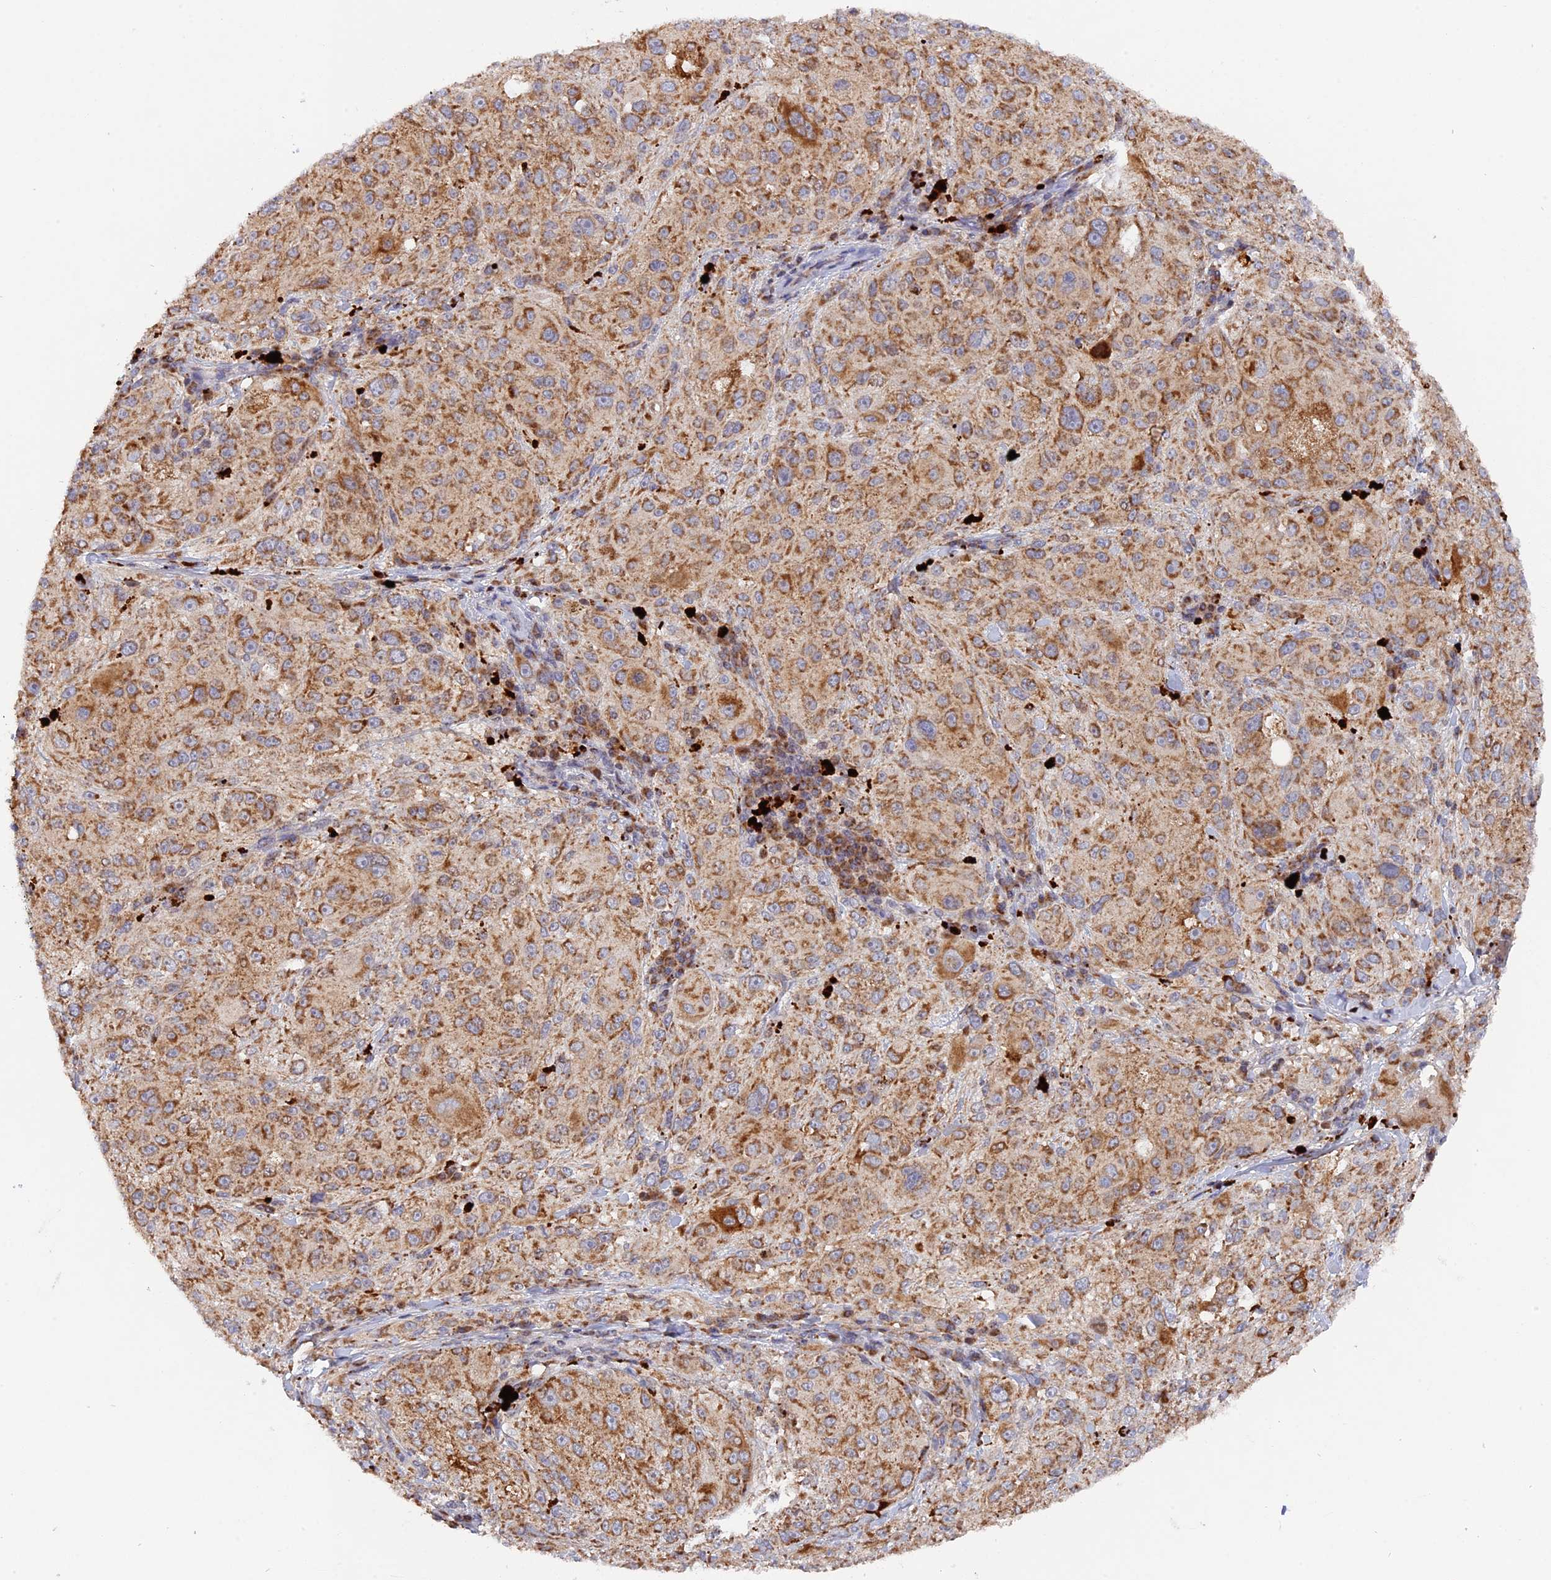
{"staining": {"intensity": "moderate", "quantity": ">75%", "location": "cytoplasmic/membranous"}, "tissue": "melanoma", "cell_type": "Tumor cells", "image_type": "cancer", "snomed": [{"axis": "morphology", "description": "Necrosis, NOS"}, {"axis": "morphology", "description": "Malignant melanoma, NOS"}, {"axis": "topography", "description": "Skin"}], "caption": "Approximately >75% of tumor cells in human malignant melanoma exhibit moderate cytoplasmic/membranous protein staining as visualized by brown immunohistochemical staining.", "gene": "MPV17L", "patient": {"sex": "female", "age": 87}}